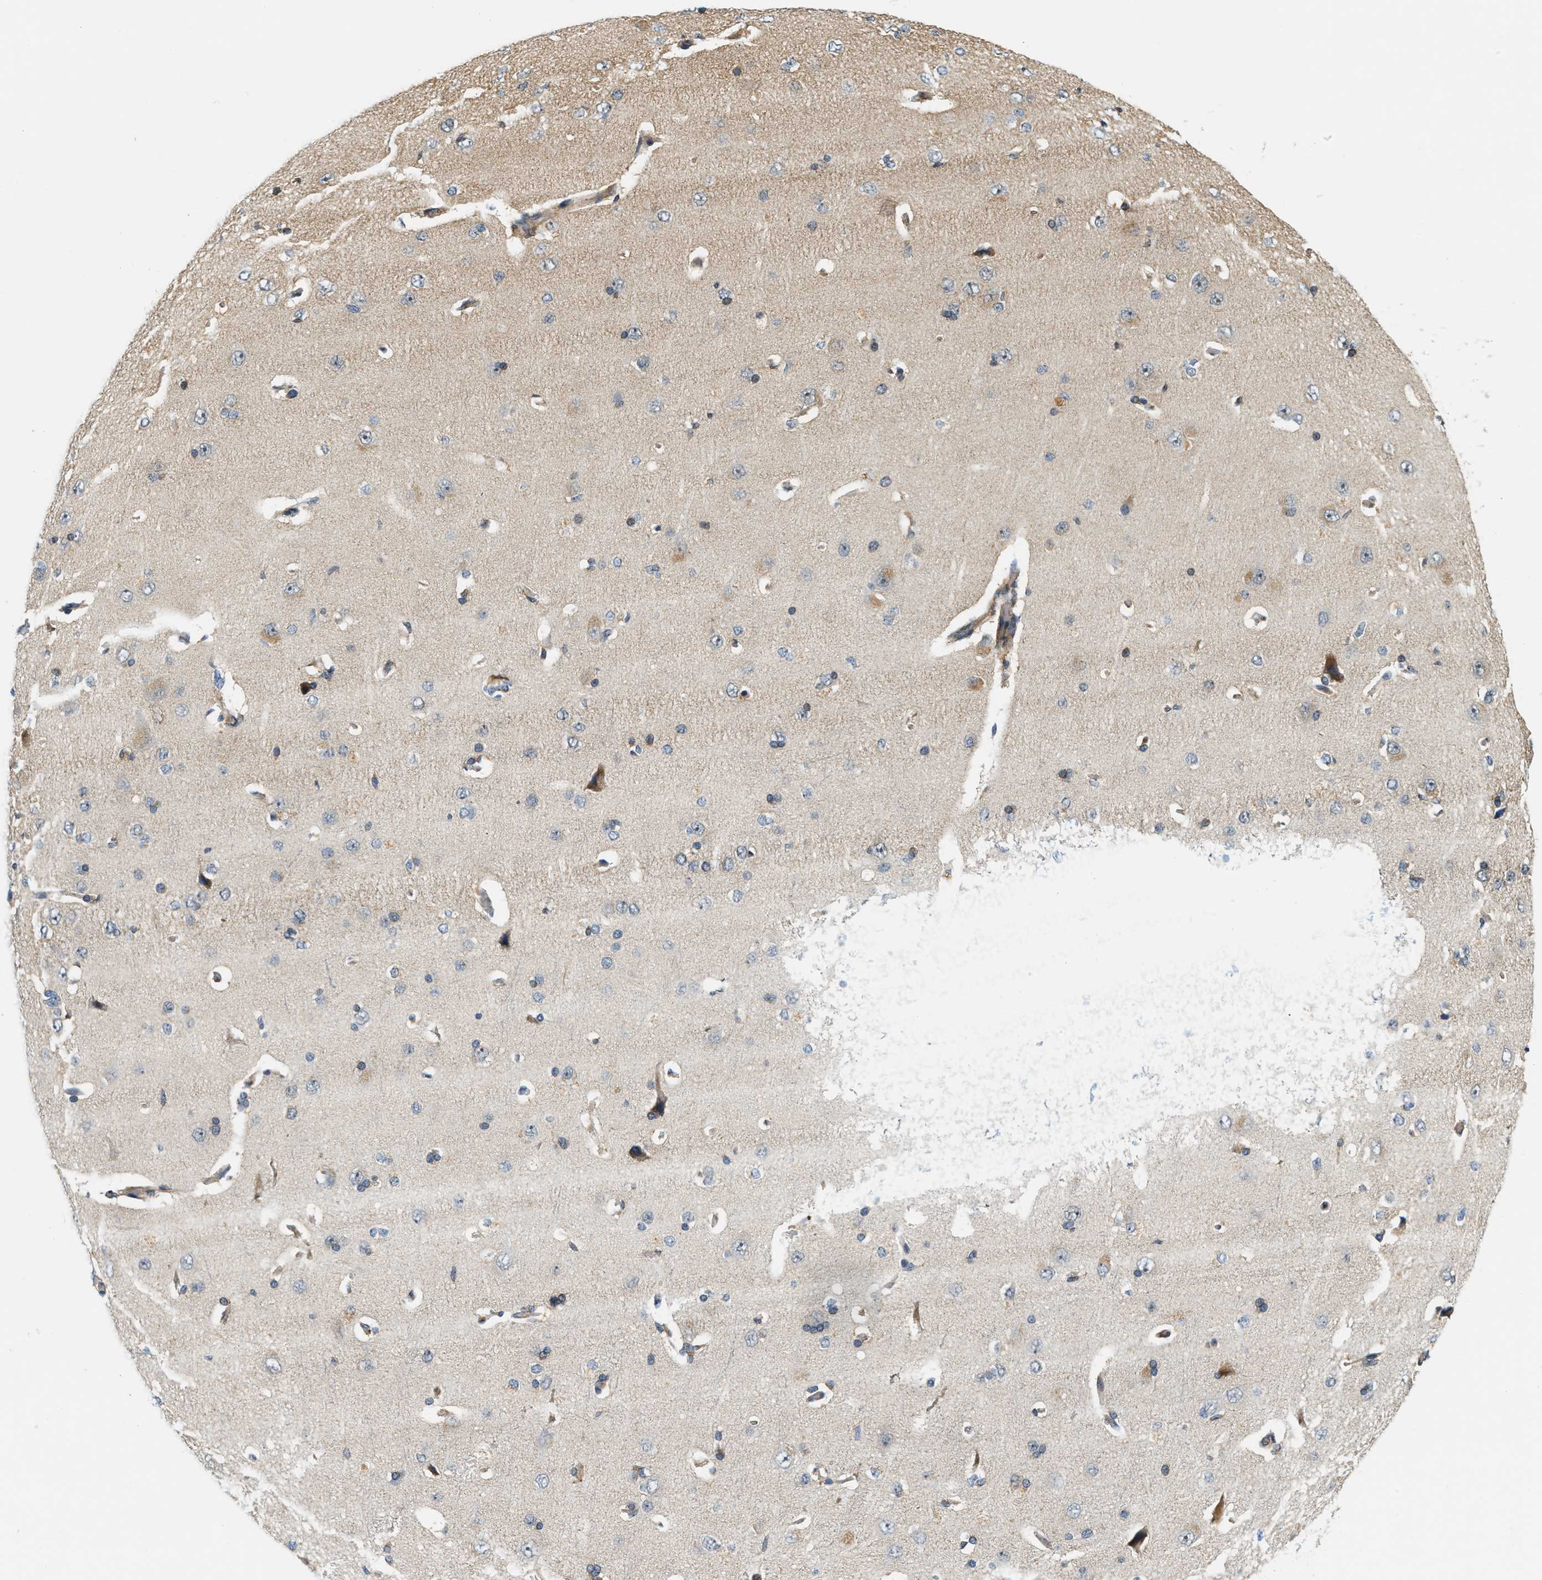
{"staining": {"intensity": "moderate", "quantity": ">75%", "location": "cytoplasmic/membranous"}, "tissue": "cerebral cortex", "cell_type": "Endothelial cells", "image_type": "normal", "snomed": [{"axis": "morphology", "description": "Normal tissue, NOS"}, {"axis": "topography", "description": "Cerebral cortex"}], "caption": "Moderate cytoplasmic/membranous staining is appreciated in approximately >75% of endothelial cells in unremarkable cerebral cortex.", "gene": "SAMD9", "patient": {"sex": "male", "age": 62}}